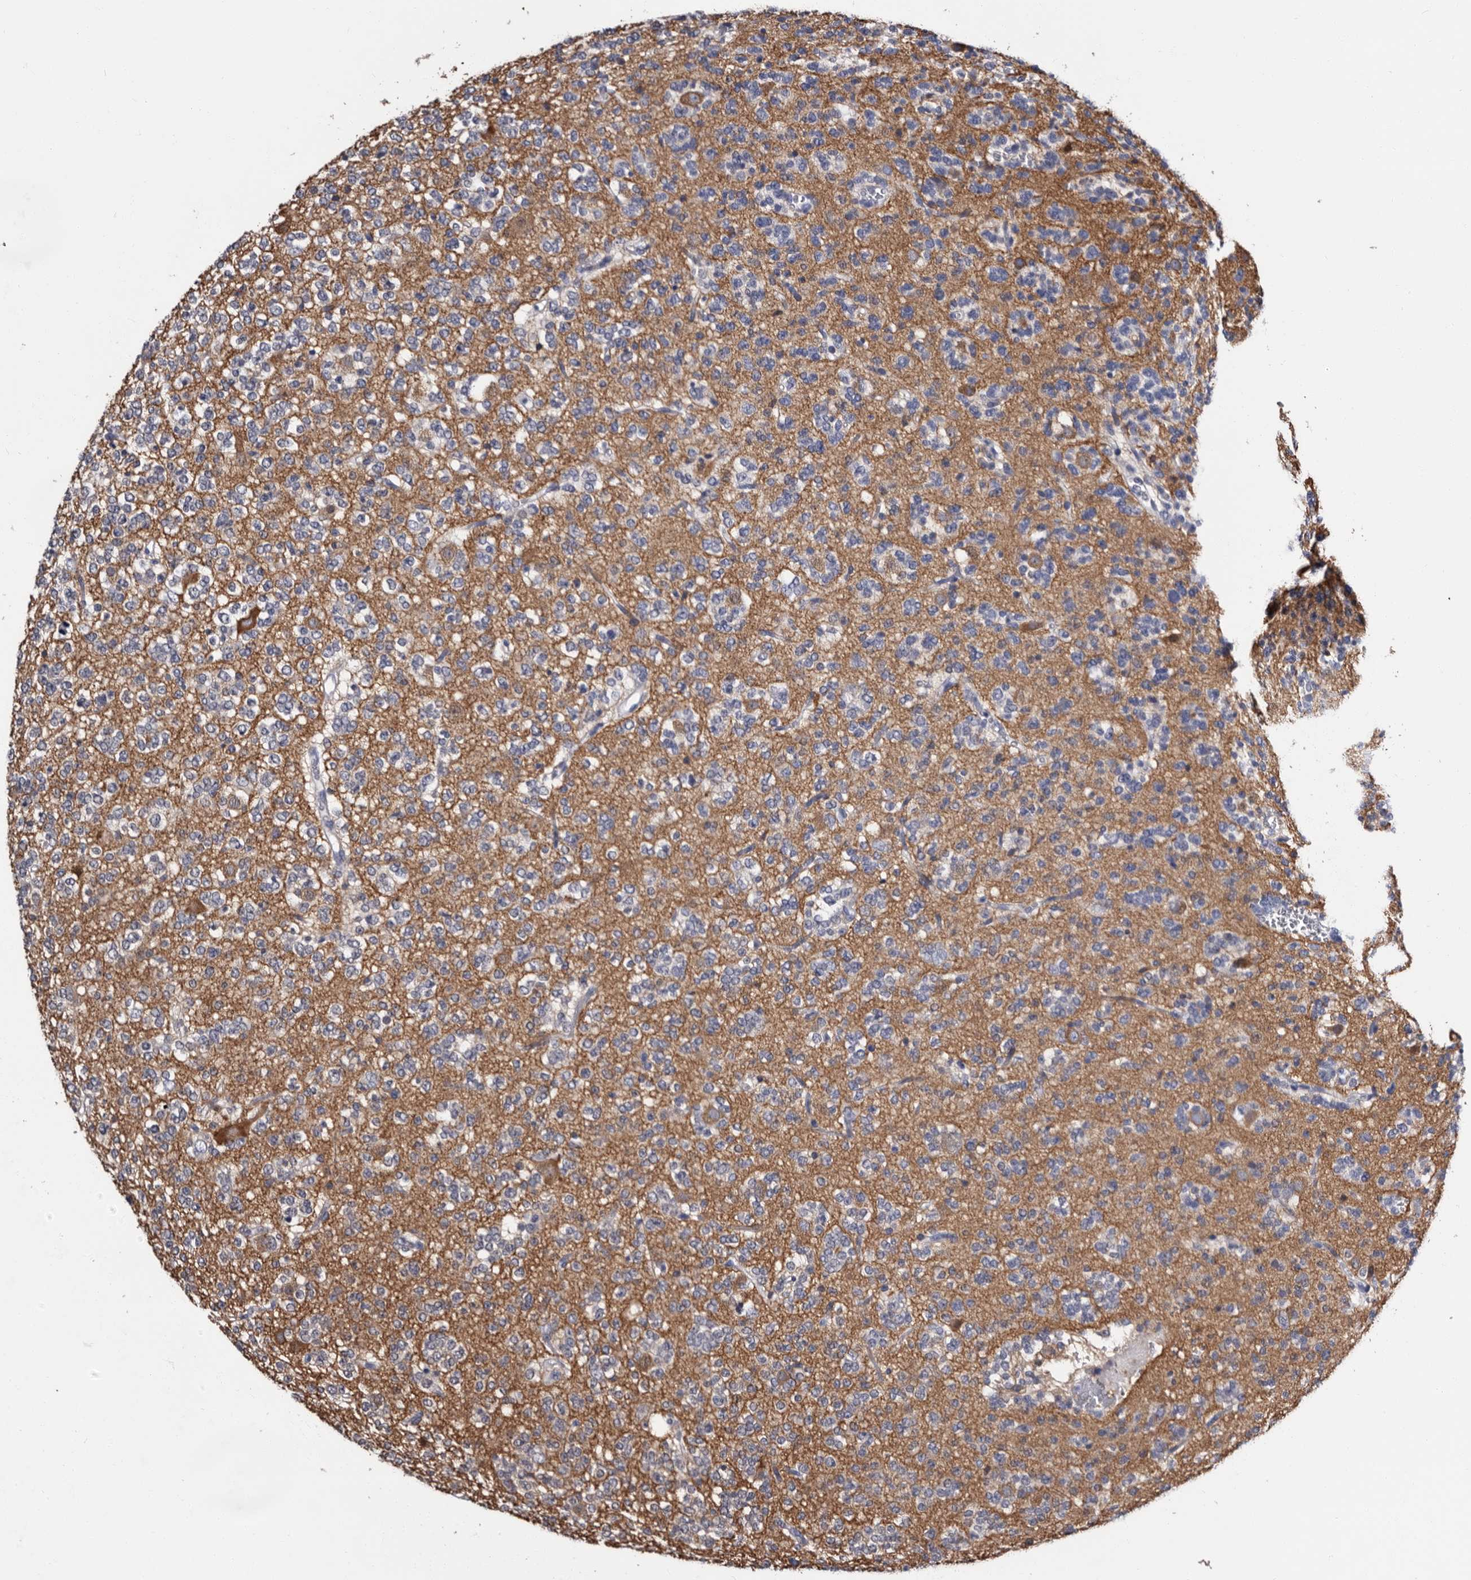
{"staining": {"intensity": "negative", "quantity": "none", "location": "none"}, "tissue": "glioma", "cell_type": "Tumor cells", "image_type": "cancer", "snomed": [{"axis": "morphology", "description": "Glioma, malignant, Low grade"}, {"axis": "topography", "description": "Brain"}], "caption": "The image demonstrates no staining of tumor cells in malignant glioma (low-grade).", "gene": "EPB41L3", "patient": {"sex": "male", "age": 38}}